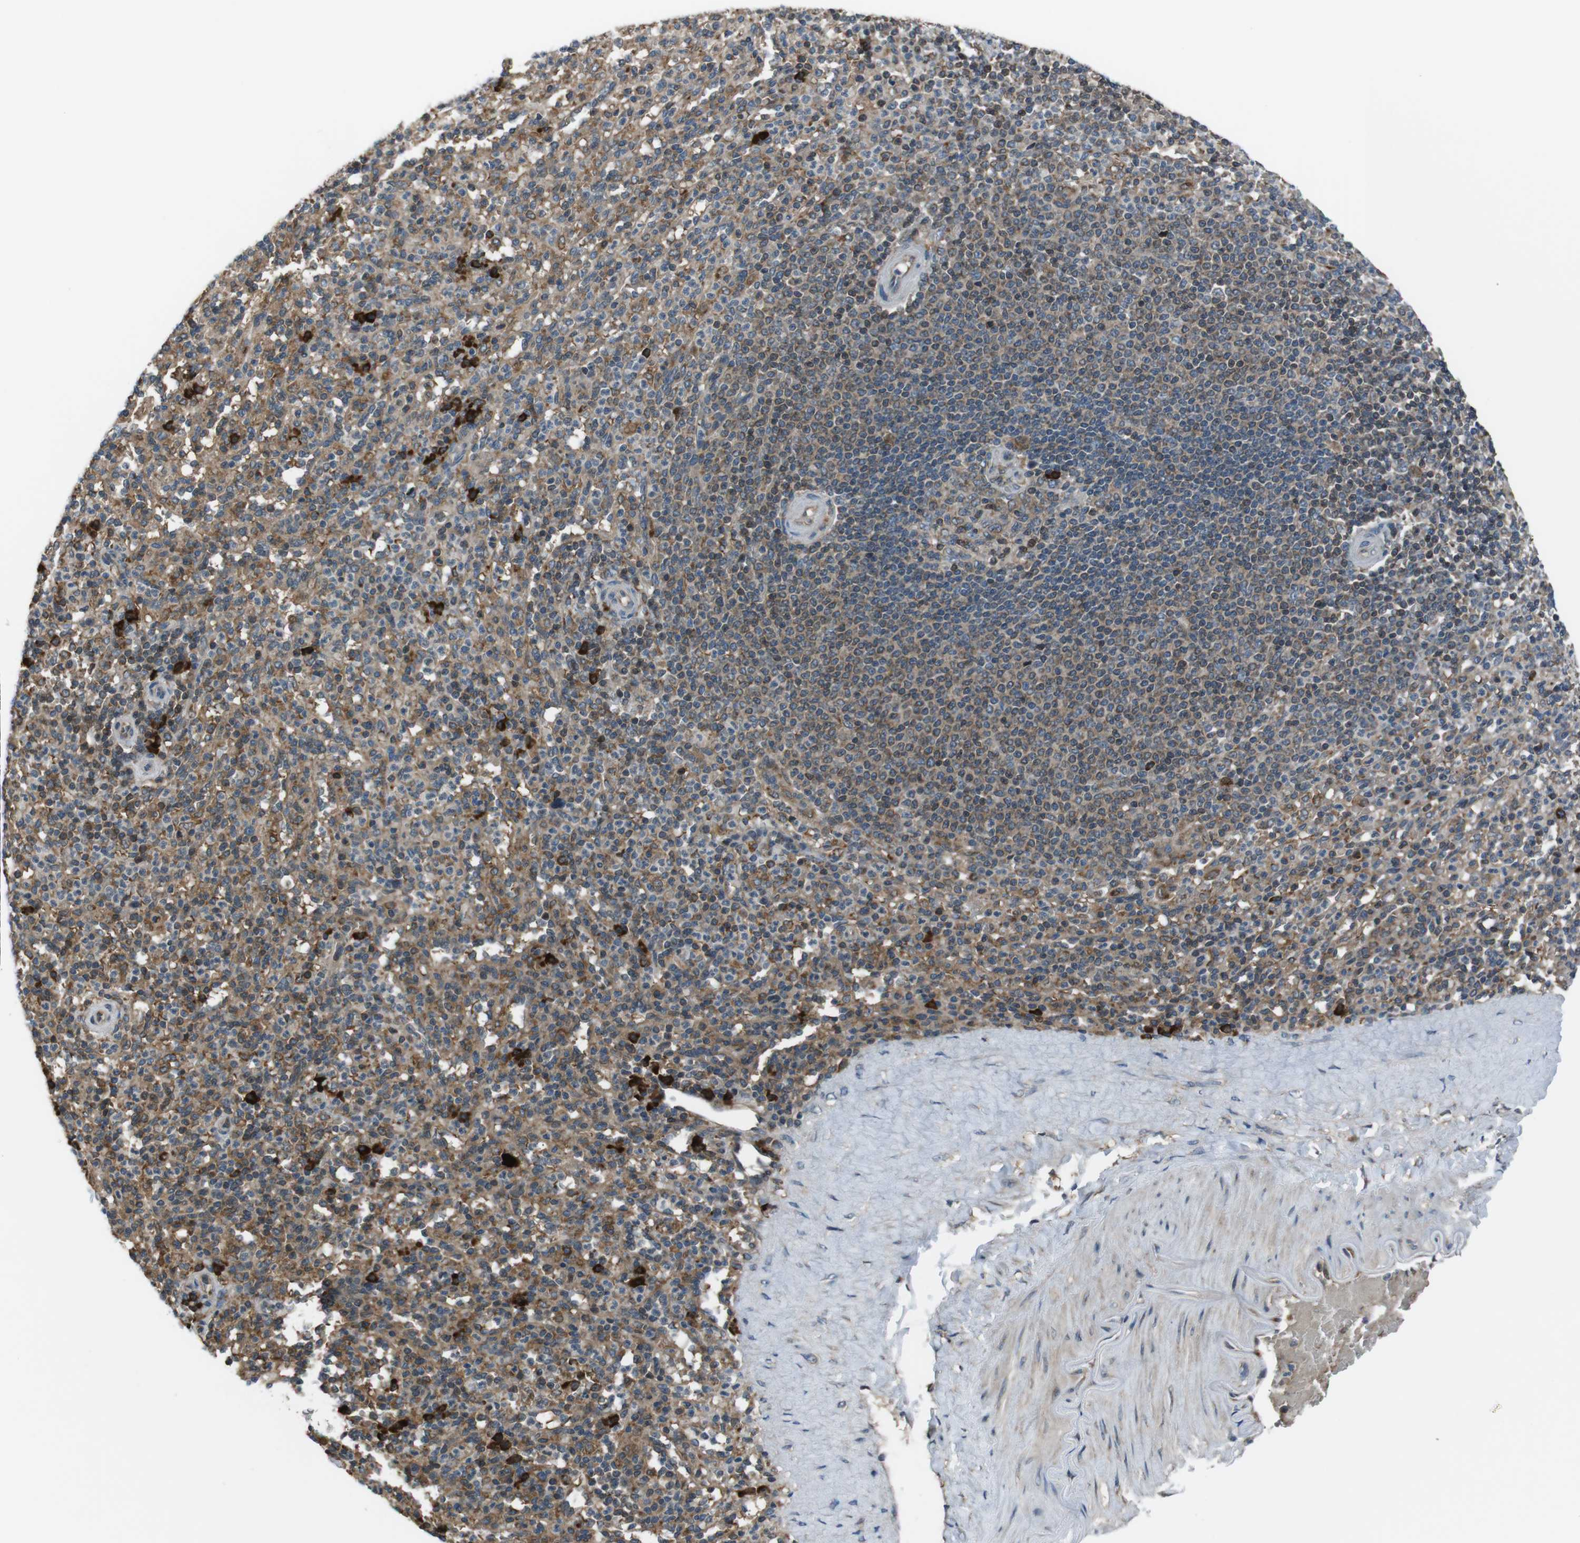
{"staining": {"intensity": "moderate", "quantity": ">75%", "location": "cytoplasmic/membranous"}, "tissue": "spleen", "cell_type": "Cells in red pulp", "image_type": "normal", "snomed": [{"axis": "morphology", "description": "Normal tissue, NOS"}, {"axis": "topography", "description": "Spleen"}], "caption": "Moderate cytoplasmic/membranous expression is identified in approximately >75% of cells in red pulp in unremarkable spleen.", "gene": "SSR3", "patient": {"sex": "male", "age": 36}}